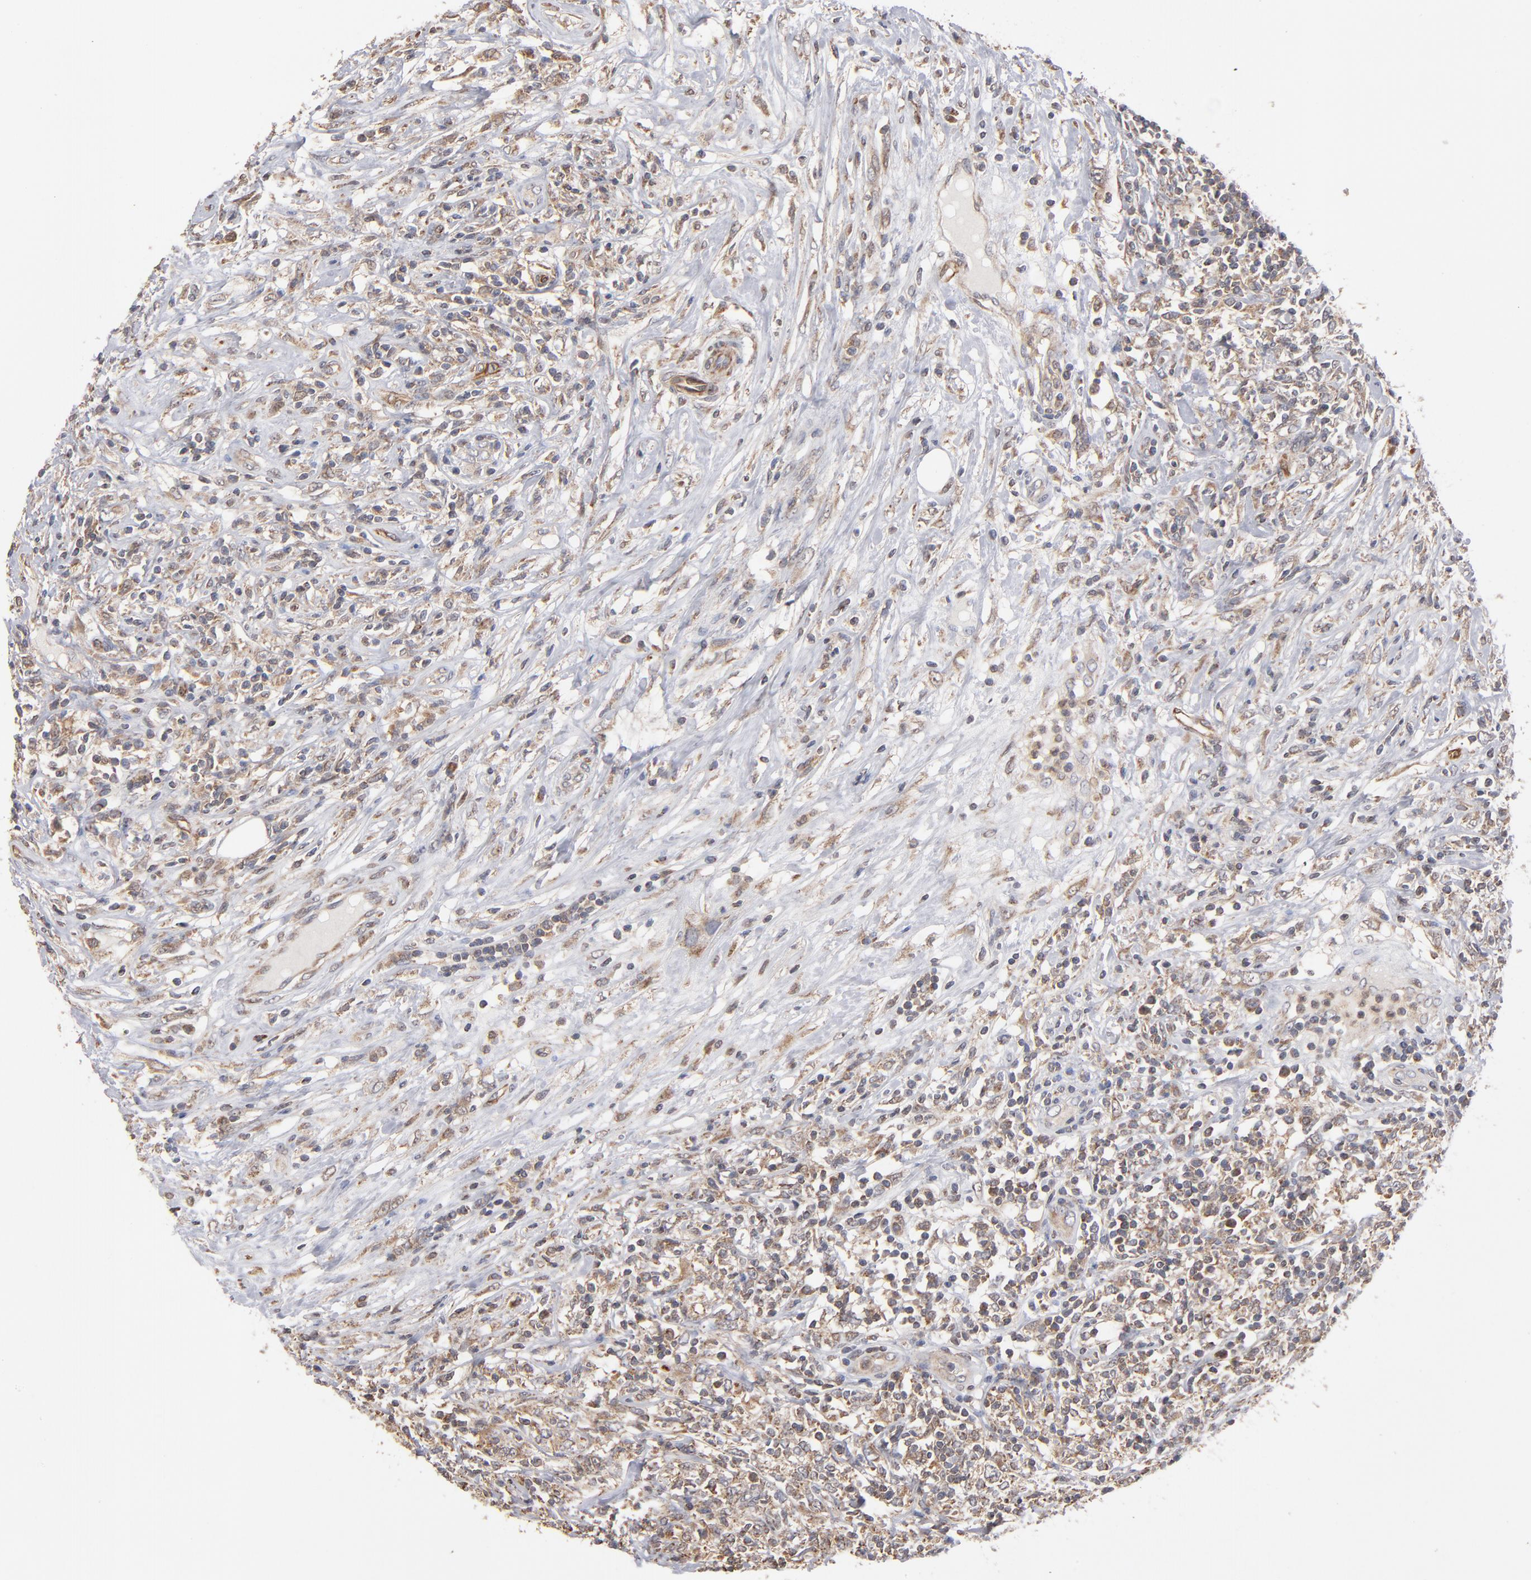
{"staining": {"intensity": "moderate", "quantity": "<25%", "location": "cytoplasmic/membranous"}, "tissue": "lymphoma", "cell_type": "Tumor cells", "image_type": "cancer", "snomed": [{"axis": "morphology", "description": "Malignant lymphoma, non-Hodgkin's type, High grade"}, {"axis": "topography", "description": "Lymph node"}], "caption": "An image of lymphoma stained for a protein shows moderate cytoplasmic/membranous brown staining in tumor cells.", "gene": "MIPOL1", "patient": {"sex": "female", "age": 84}}